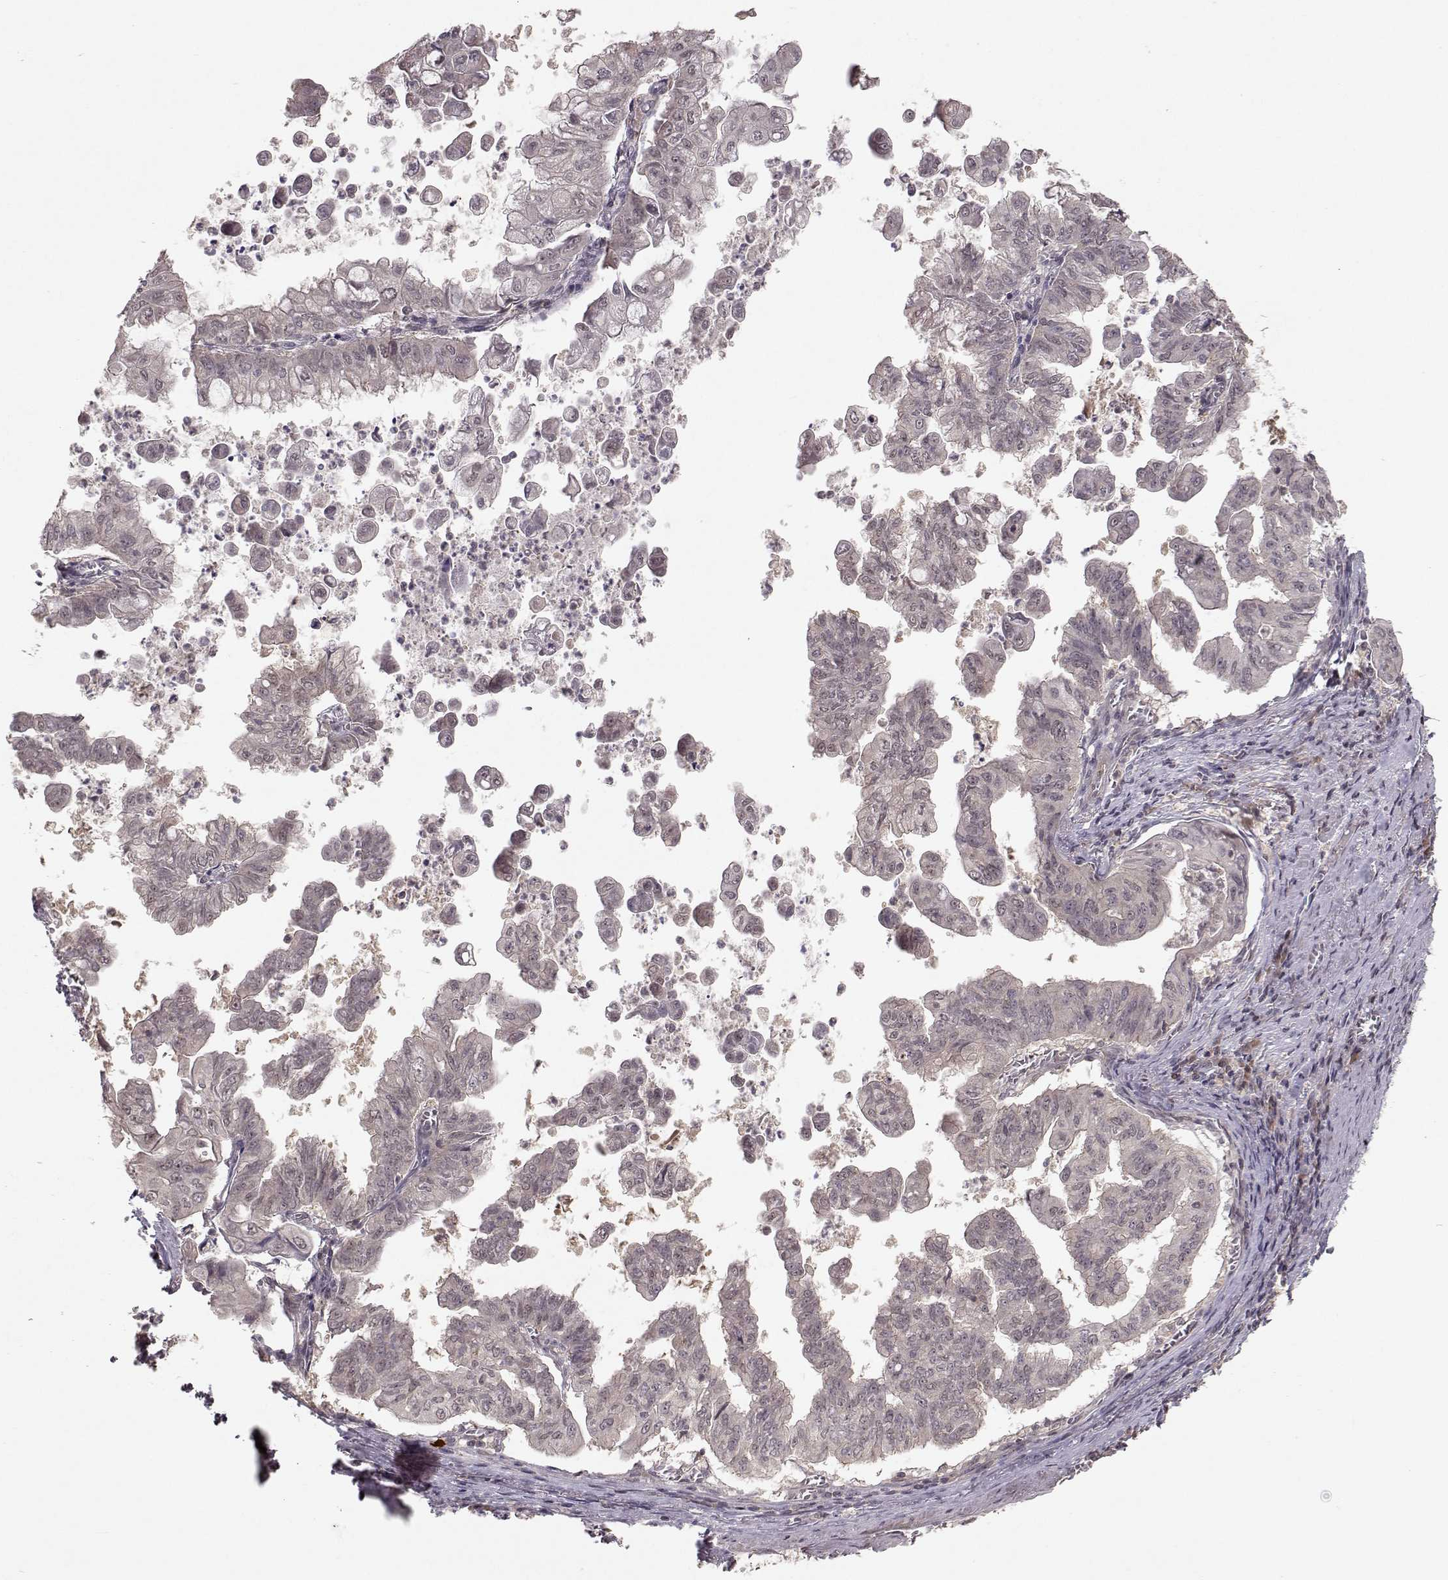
{"staining": {"intensity": "negative", "quantity": "none", "location": "none"}, "tissue": "stomach cancer", "cell_type": "Tumor cells", "image_type": "cancer", "snomed": [{"axis": "morphology", "description": "Adenocarcinoma, NOS"}, {"axis": "topography", "description": "Stomach, upper"}], "caption": "Immunohistochemistry (IHC) of human adenocarcinoma (stomach) reveals no expression in tumor cells.", "gene": "PLEKHG3", "patient": {"sex": "male", "age": 80}}